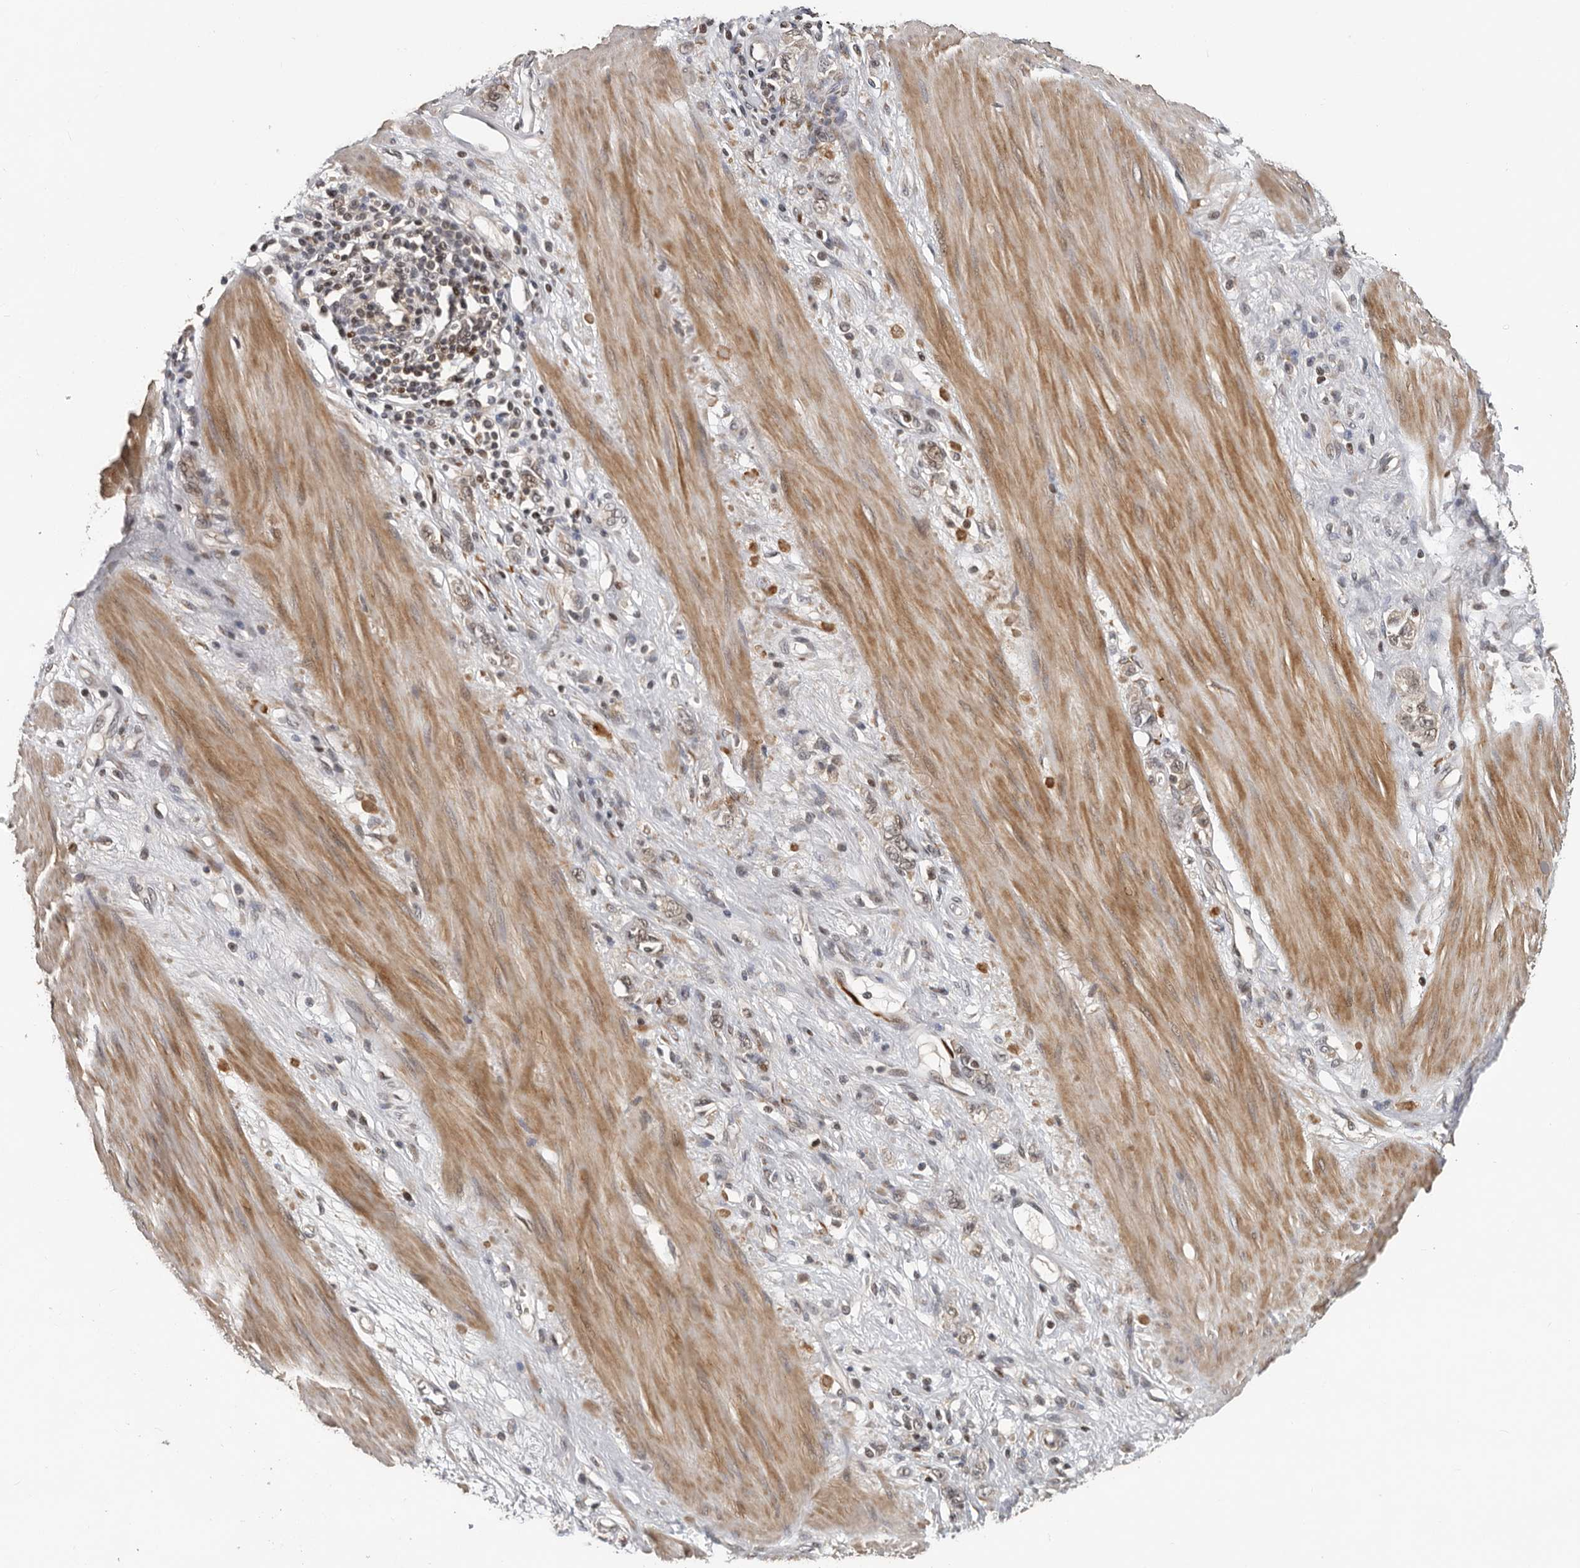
{"staining": {"intensity": "weak", "quantity": ">75%", "location": "nuclear"}, "tissue": "stomach cancer", "cell_type": "Tumor cells", "image_type": "cancer", "snomed": [{"axis": "morphology", "description": "Adenocarcinoma, NOS"}, {"axis": "topography", "description": "Stomach"}], "caption": "A brown stain shows weak nuclear staining of a protein in human stomach cancer tumor cells. Immunohistochemistry stains the protein of interest in brown and the nuclei are stained blue.", "gene": "HENMT1", "patient": {"sex": "female", "age": 76}}